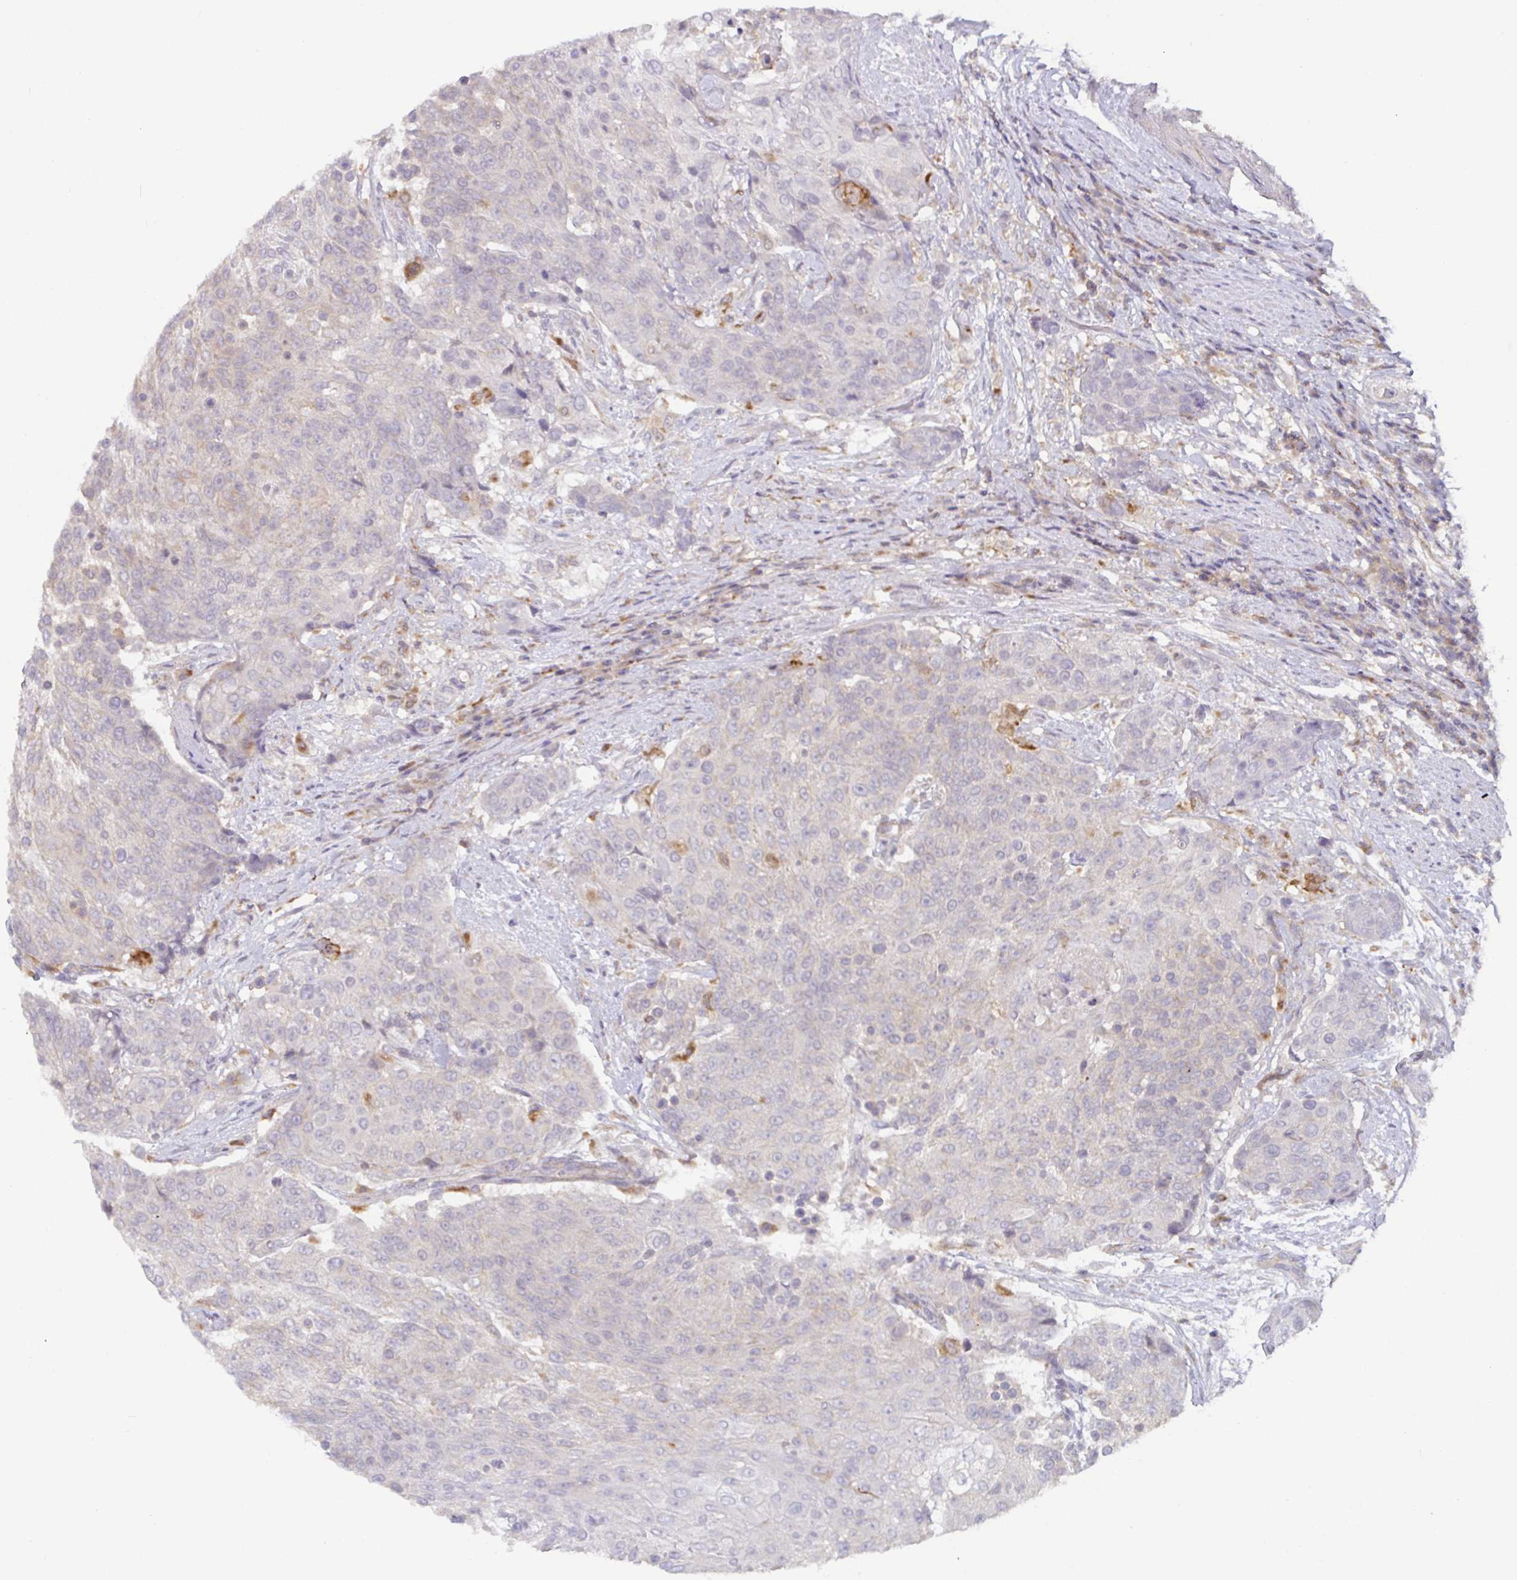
{"staining": {"intensity": "negative", "quantity": "none", "location": "none"}, "tissue": "urothelial cancer", "cell_type": "Tumor cells", "image_type": "cancer", "snomed": [{"axis": "morphology", "description": "Urothelial carcinoma, High grade"}, {"axis": "topography", "description": "Urinary bladder"}], "caption": "Immunohistochemistry (IHC) photomicrograph of urothelial cancer stained for a protein (brown), which shows no expression in tumor cells. Brightfield microscopy of IHC stained with DAB (3,3'-diaminobenzidine) (brown) and hematoxylin (blue), captured at high magnification.", "gene": "CDH18", "patient": {"sex": "female", "age": 63}}